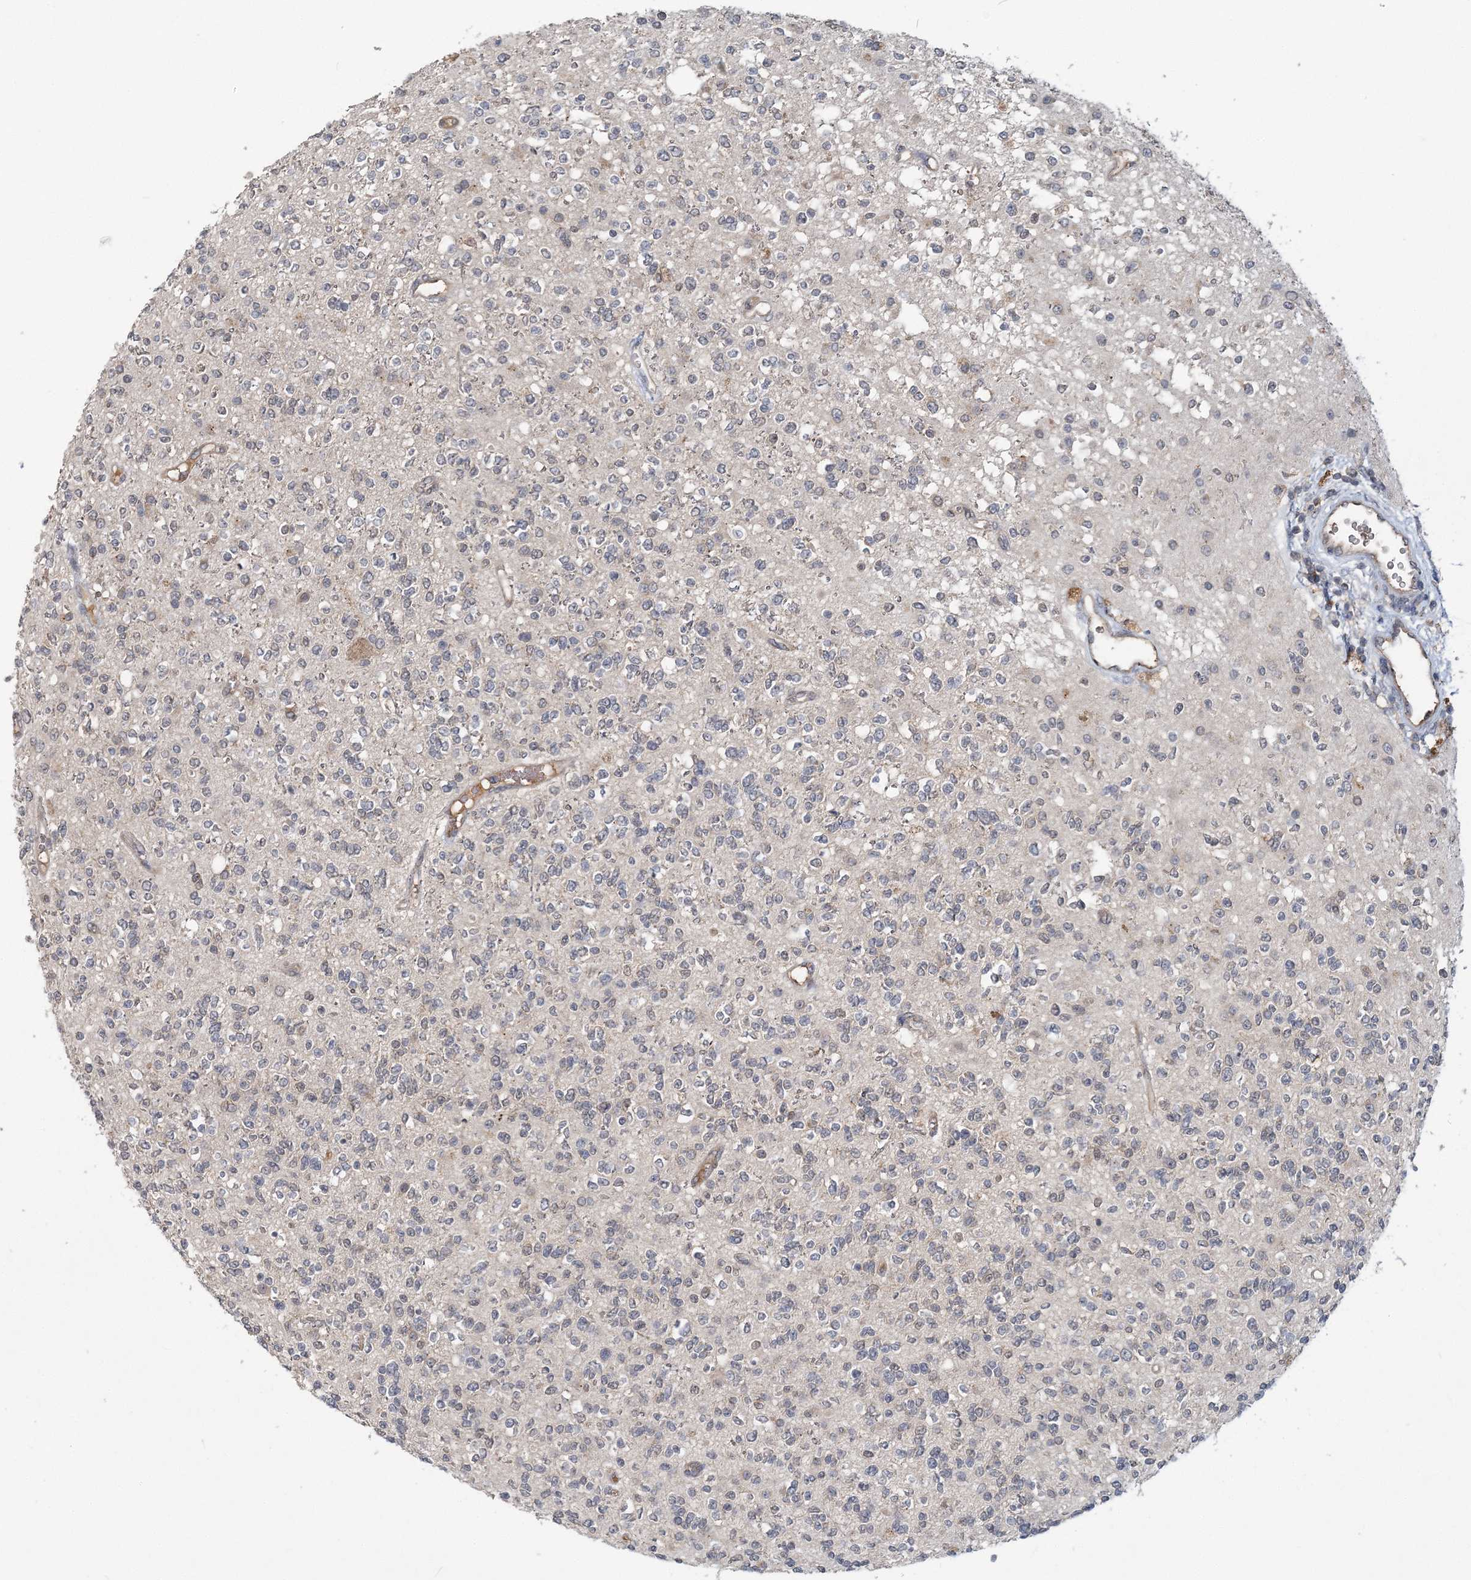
{"staining": {"intensity": "weak", "quantity": "25%-75%", "location": "nuclear"}, "tissue": "glioma", "cell_type": "Tumor cells", "image_type": "cancer", "snomed": [{"axis": "morphology", "description": "Glioma, malignant, High grade"}, {"axis": "topography", "description": "Brain"}], "caption": "Immunohistochemistry (IHC) (DAB) staining of human high-grade glioma (malignant) displays weak nuclear protein expression in approximately 25%-75% of tumor cells. (IHC, brightfield microscopy, high magnification).", "gene": "RNF25", "patient": {"sex": "male", "age": 34}}